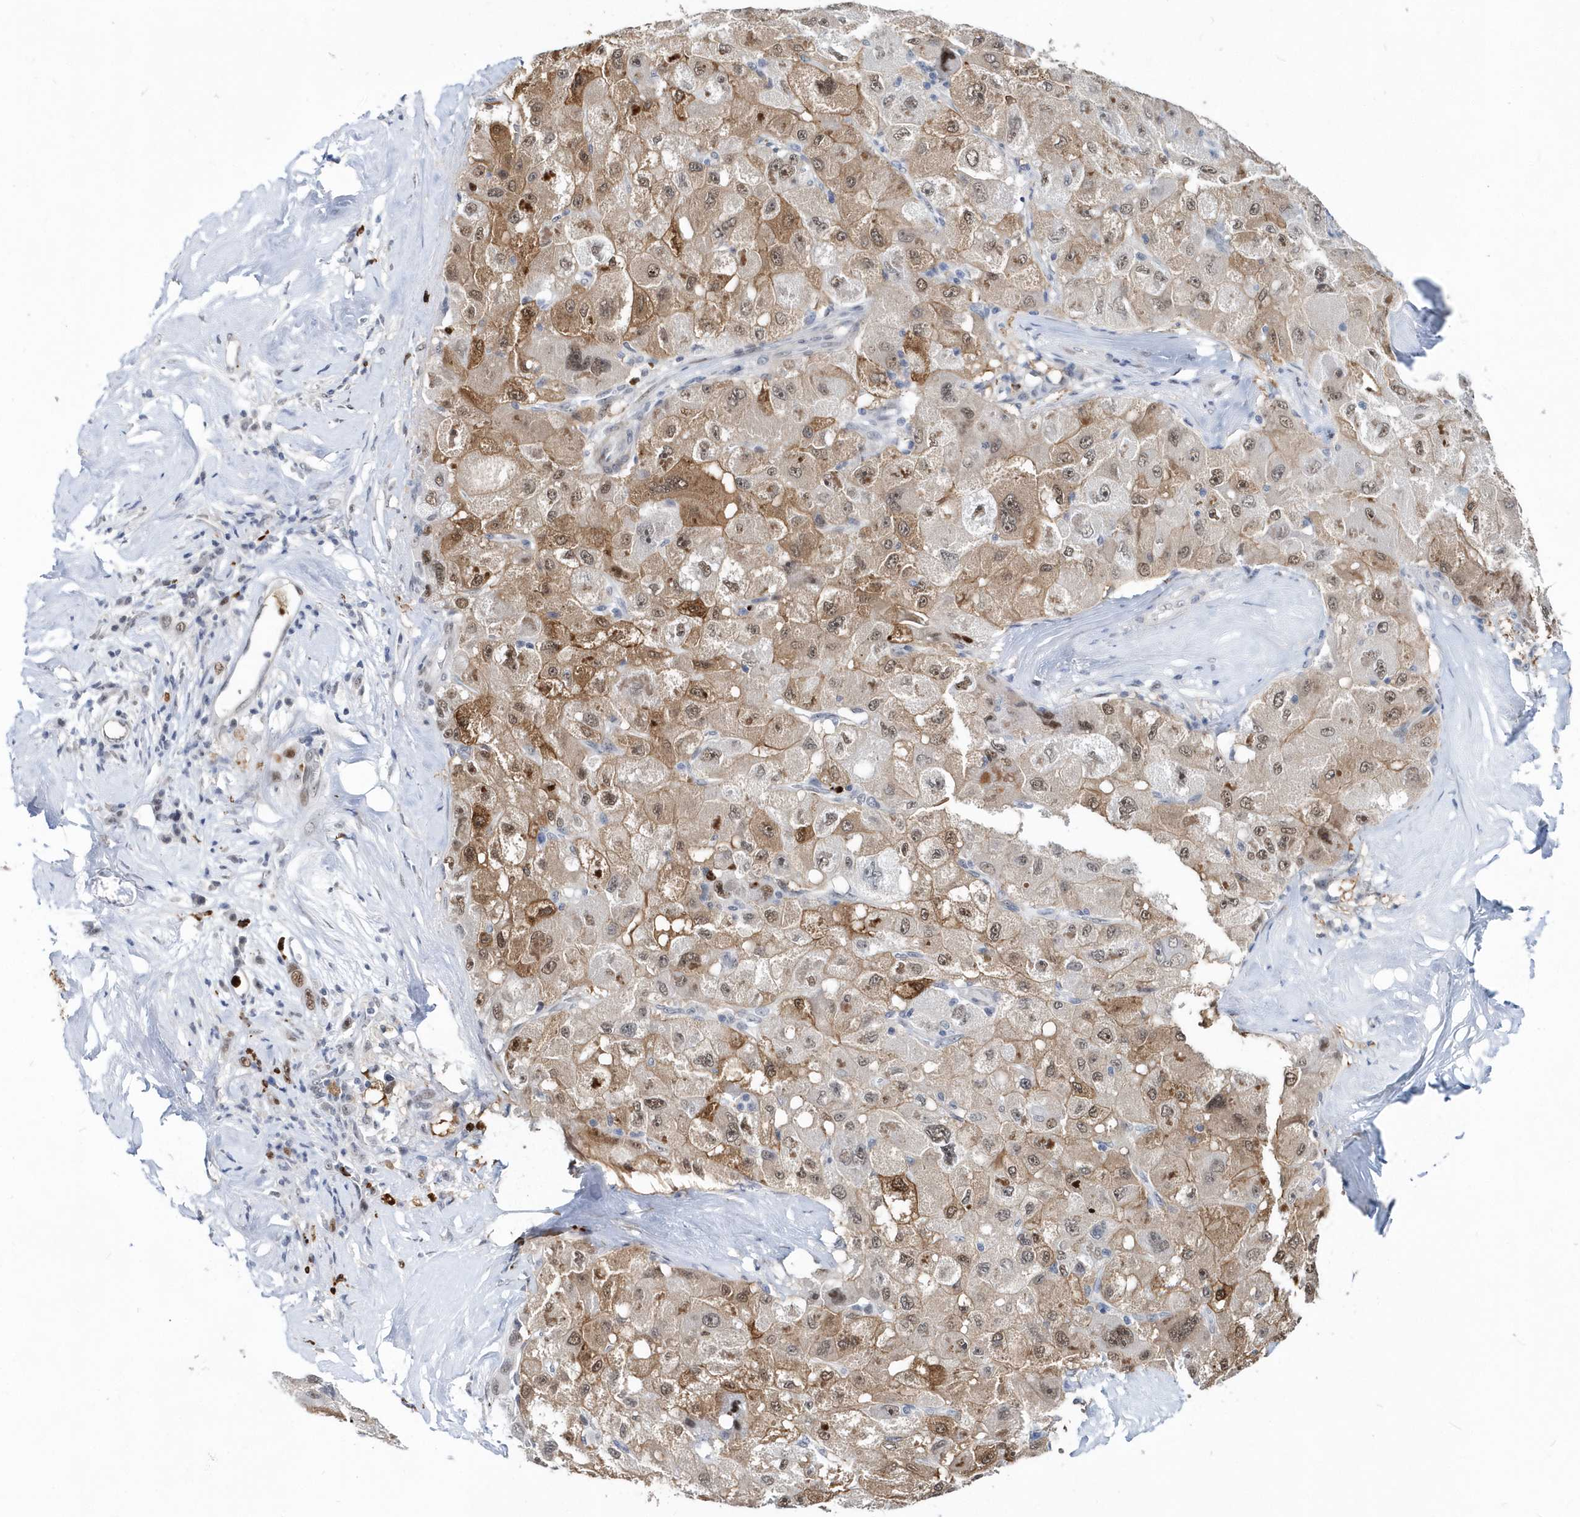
{"staining": {"intensity": "moderate", "quantity": "25%-75%", "location": "cytoplasmic/membranous,nuclear"}, "tissue": "liver cancer", "cell_type": "Tumor cells", "image_type": "cancer", "snomed": [{"axis": "morphology", "description": "Carcinoma, Hepatocellular, NOS"}, {"axis": "topography", "description": "Liver"}], "caption": "Immunohistochemical staining of liver cancer (hepatocellular carcinoma) reveals moderate cytoplasmic/membranous and nuclear protein expression in approximately 25%-75% of tumor cells. Using DAB (brown) and hematoxylin (blue) stains, captured at high magnification using brightfield microscopy.", "gene": "ASCL4", "patient": {"sex": "male", "age": 80}}